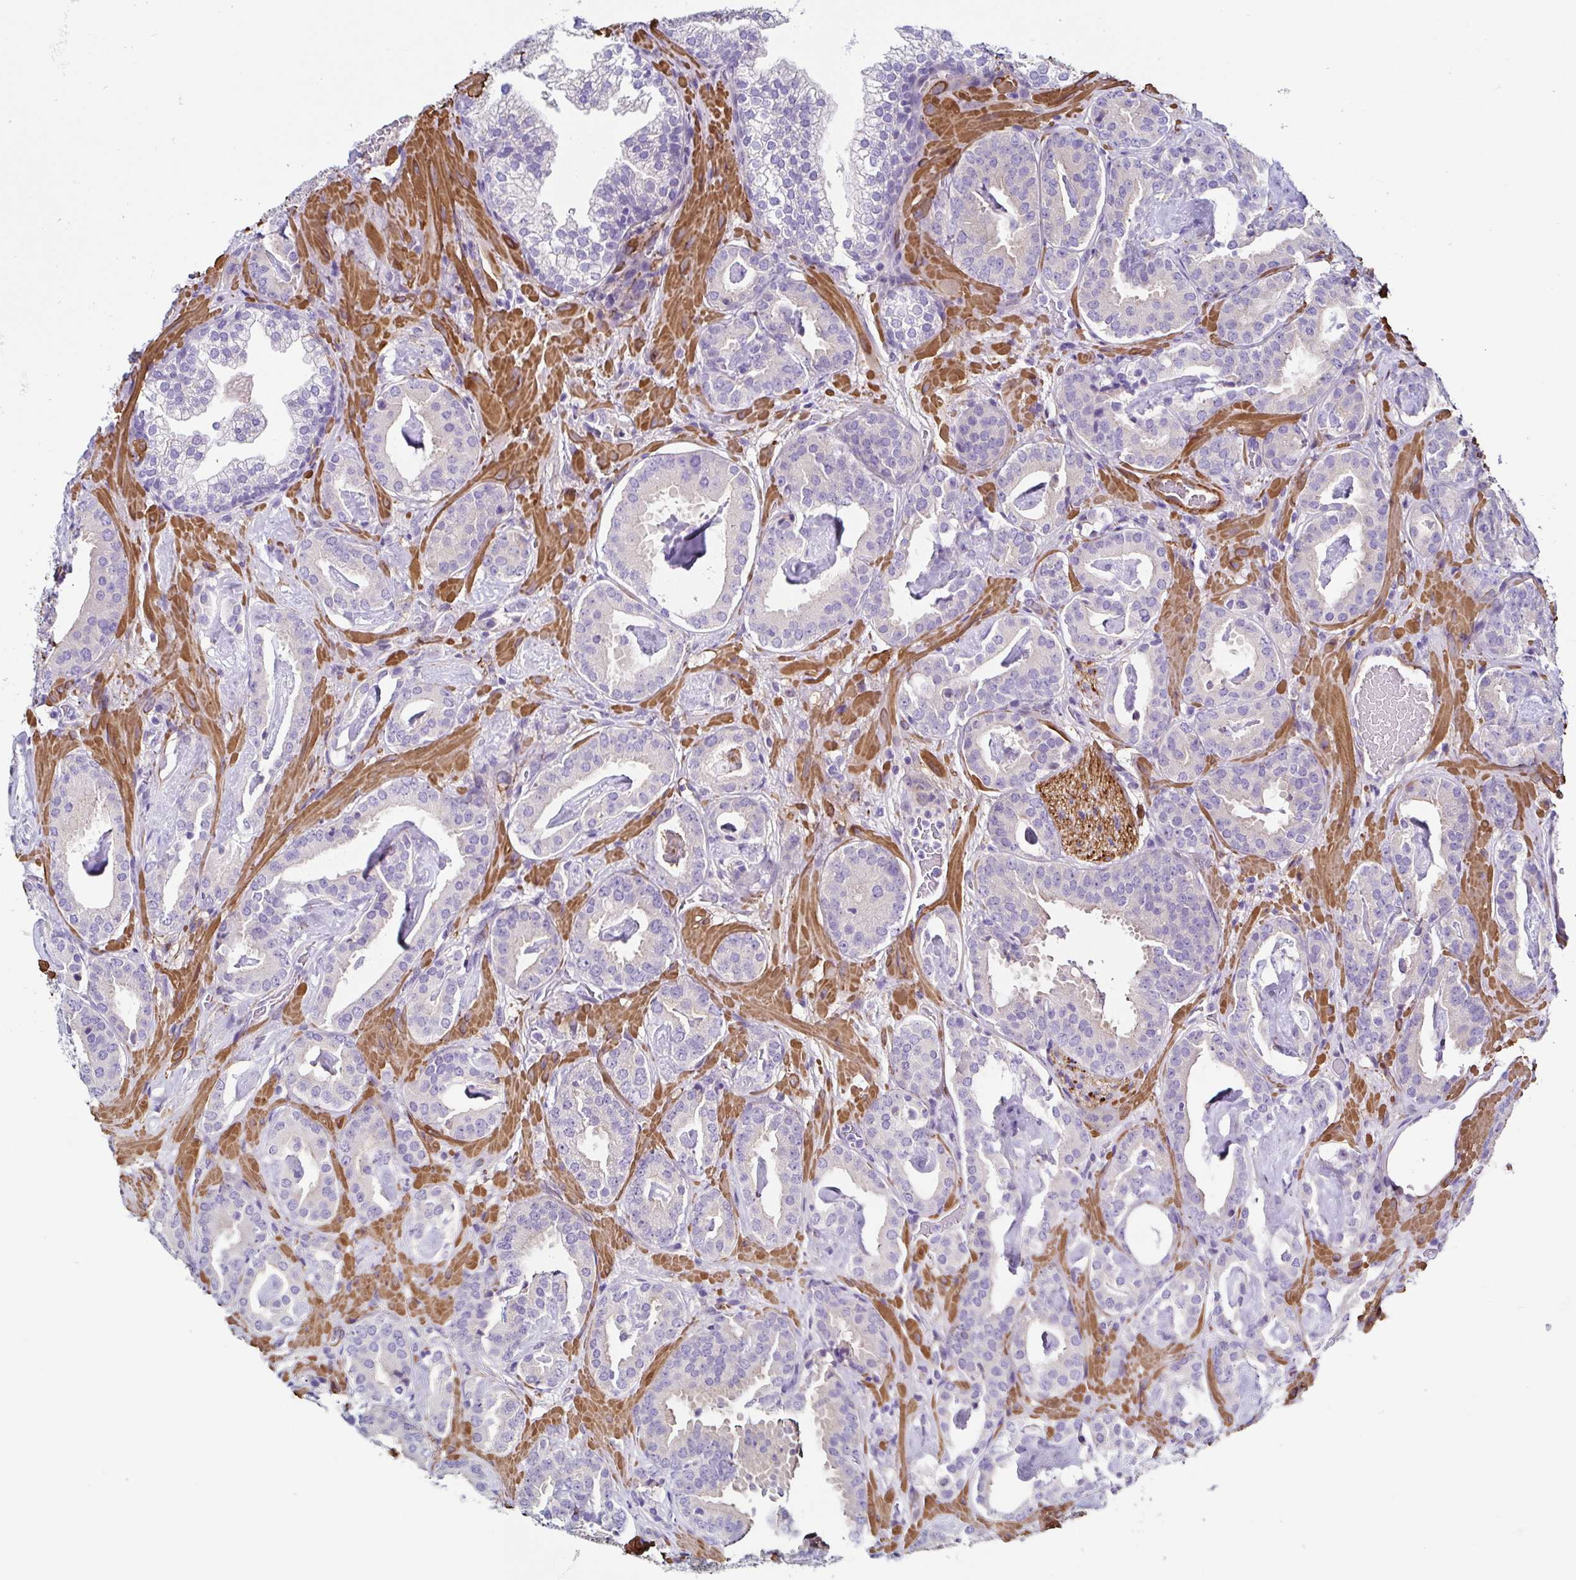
{"staining": {"intensity": "negative", "quantity": "none", "location": "none"}, "tissue": "prostate cancer", "cell_type": "Tumor cells", "image_type": "cancer", "snomed": [{"axis": "morphology", "description": "Adenocarcinoma, Low grade"}, {"axis": "topography", "description": "Prostate"}], "caption": "This micrograph is of prostate cancer (adenocarcinoma (low-grade)) stained with IHC to label a protein in brown with the nuclei are counter-stained blue. There is no expression in tumor cells.", "gene": "PPFIA4", "patient": {"sex": "male", "age": 62}}